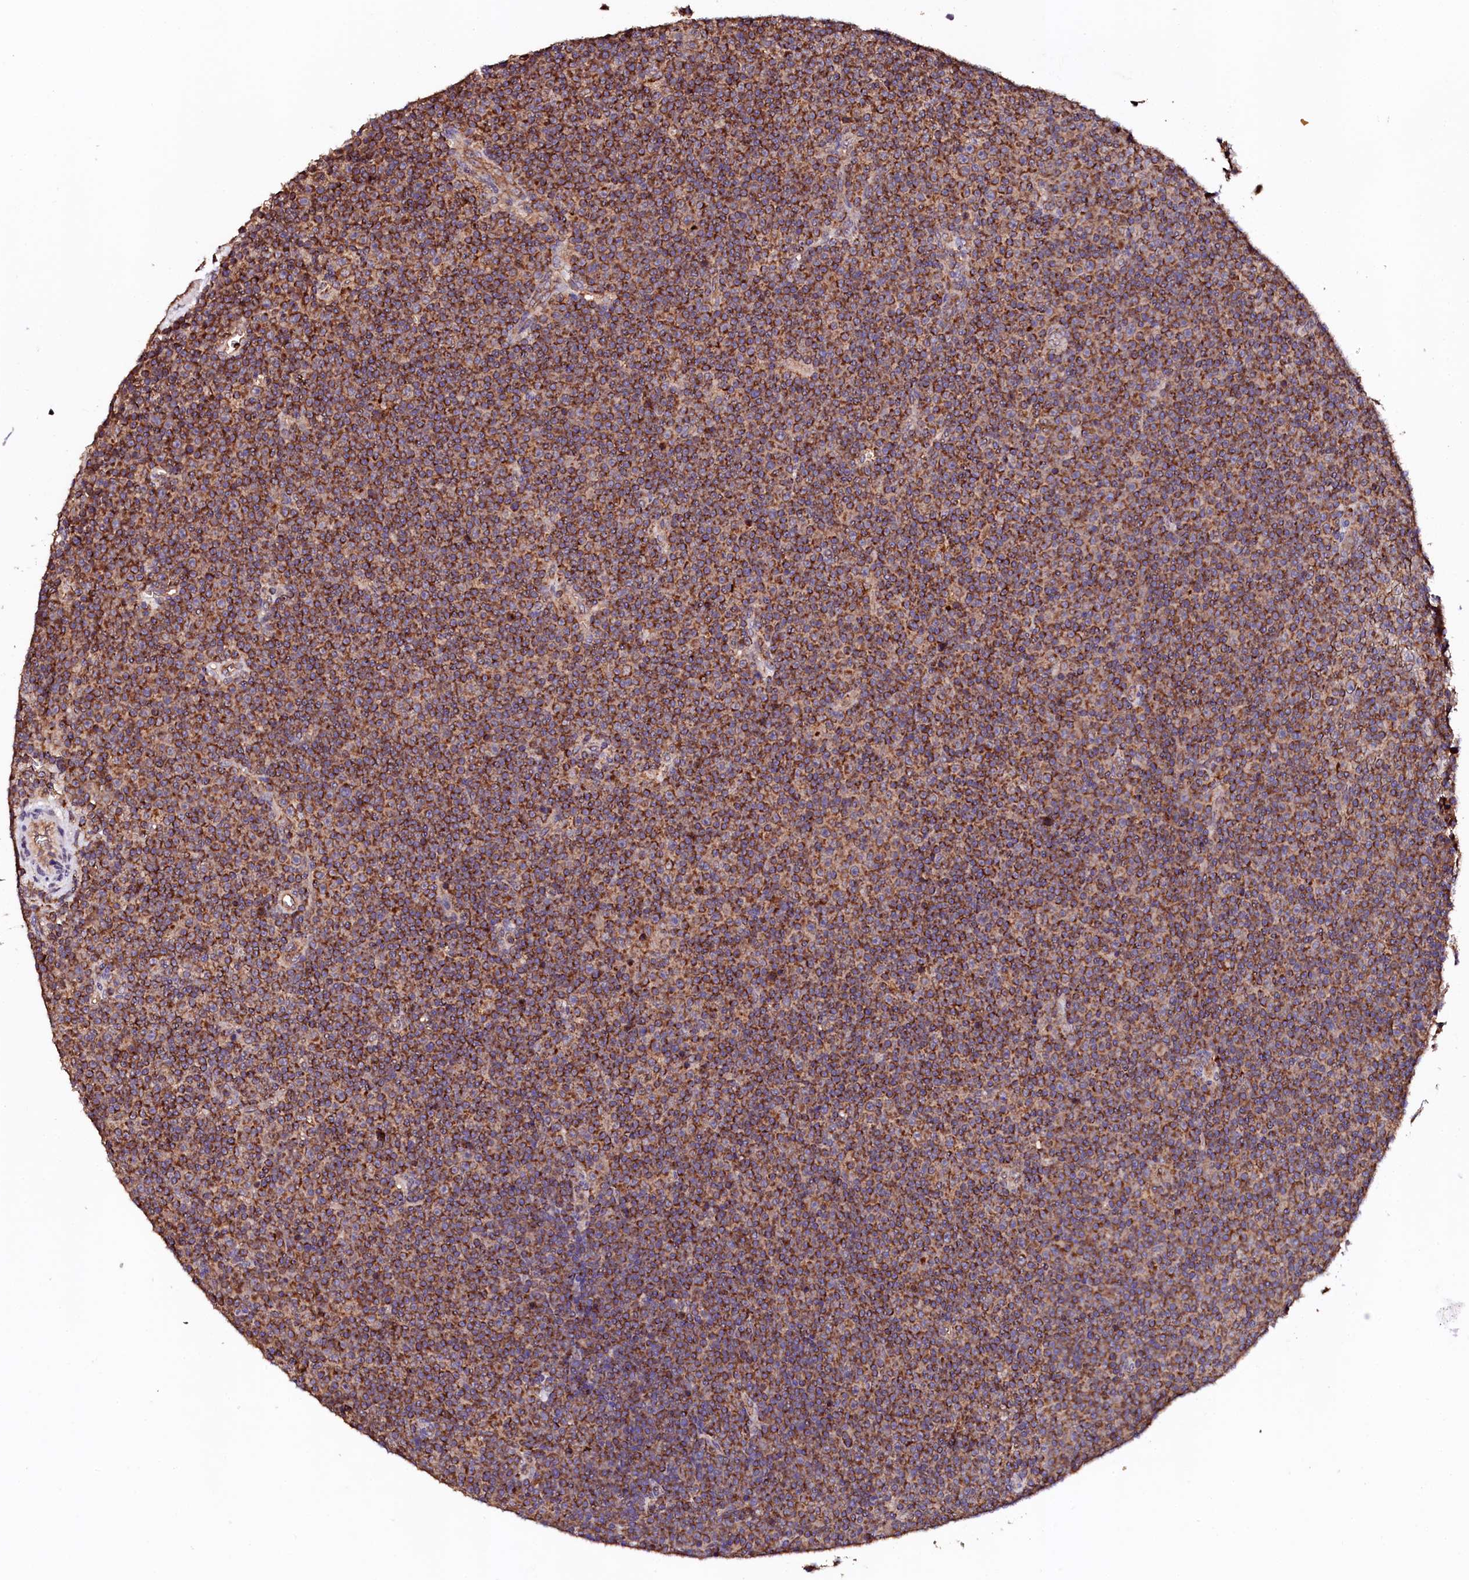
{"staining": {"intensity": "moderate", "quantity": ">75%", "location": "cytoplasmic/membranous"}, "tissue": "lymphoma", "cell_type": "Tumor cells", "image_type": "cancer", "snomed": [{"axis": "morphology", "description": "Malignant lymphoma, non-Hodgkin's type, Low grade"}, {"axis": "topography", "description": "Lymph node"}], "caption": "Protein positivity by IHC reveals moderate cytoplasmic/membranous staining in approximately >75% of tumor cells in lymphoma.", "gene": "ST3GAL1", "patient": {"sex": "female", "age": 67}}